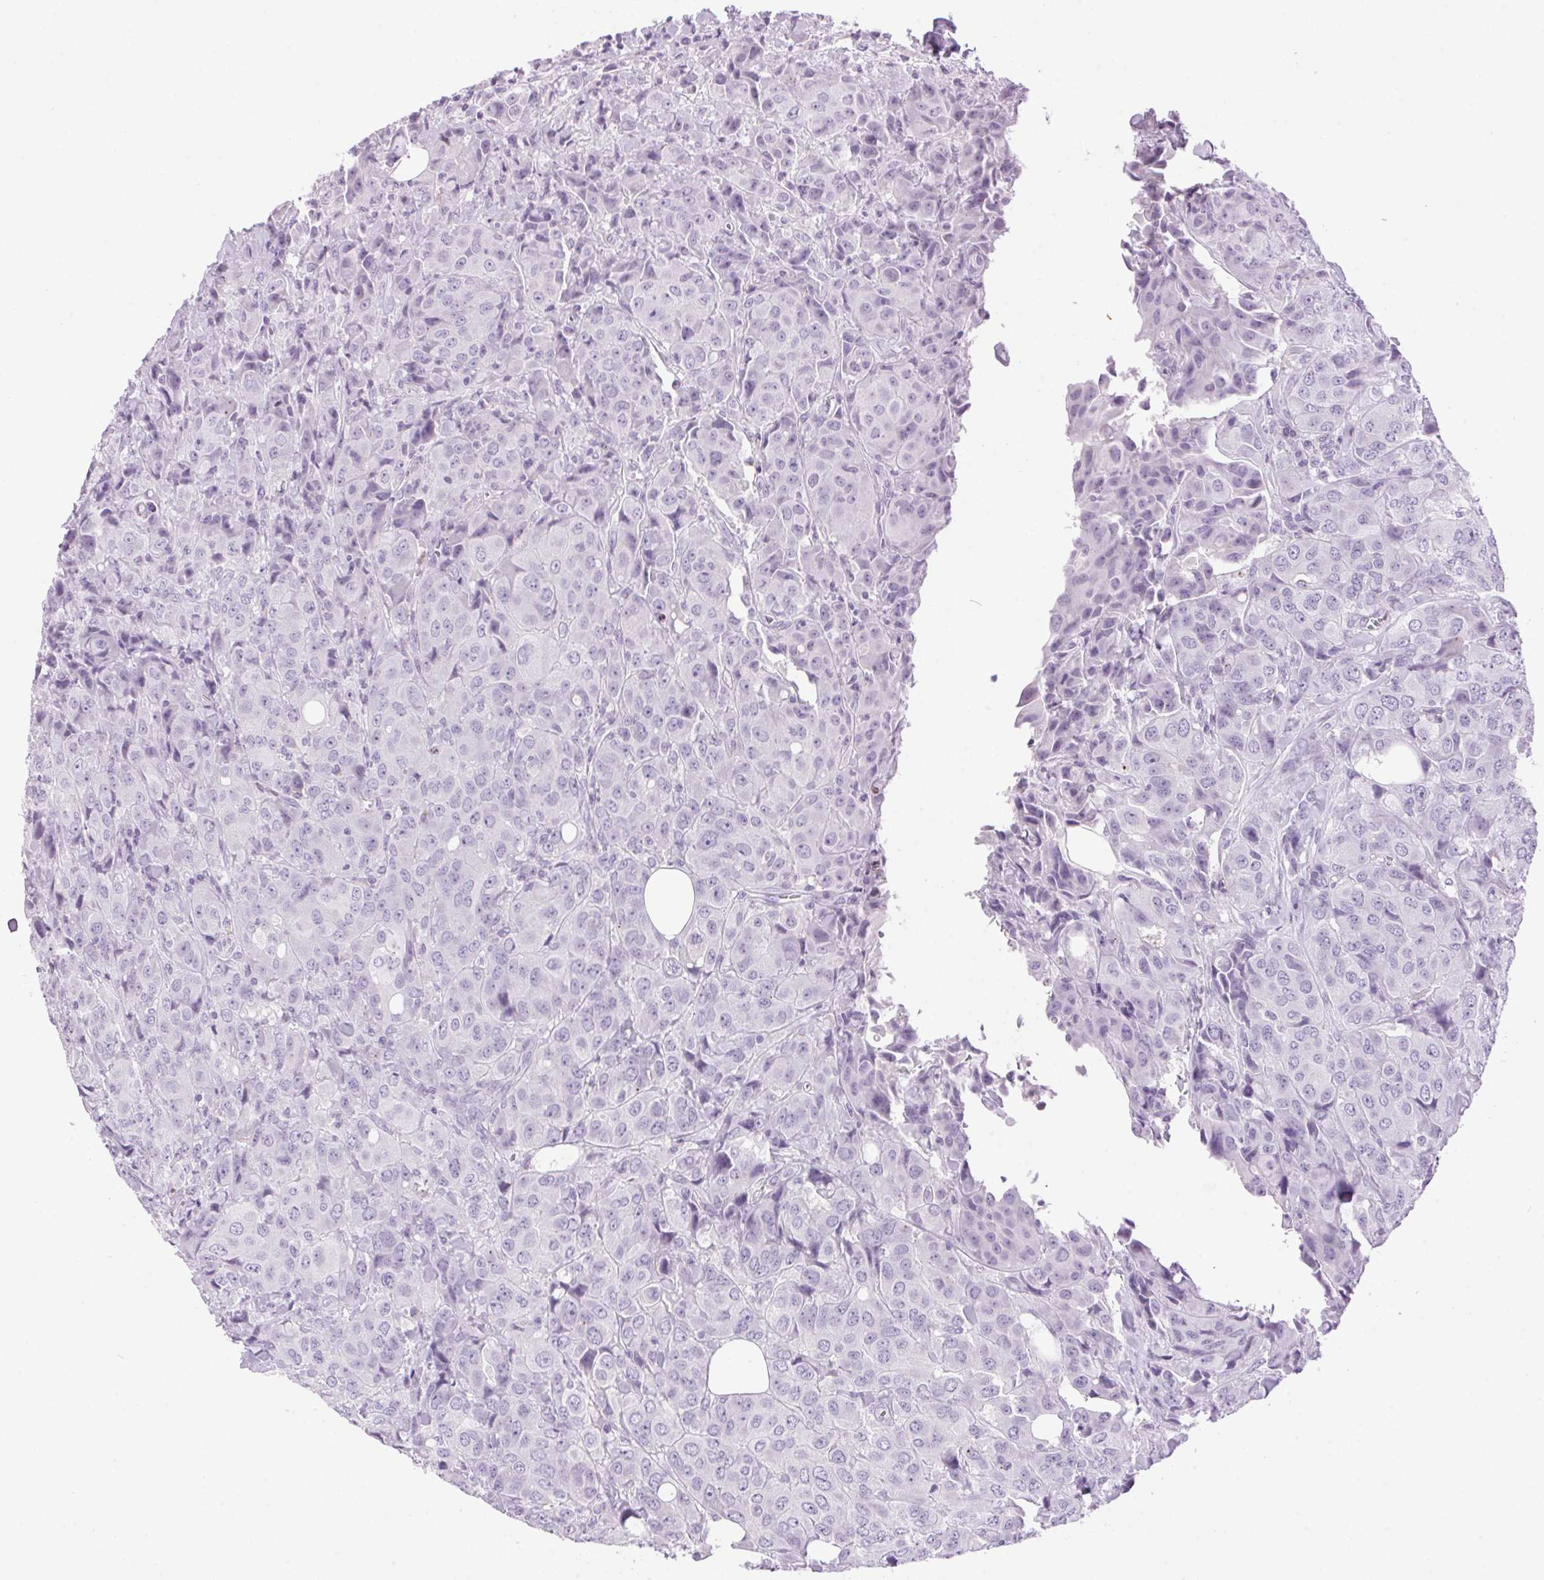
{"staining": {"intensity": "negative", "quantity": "none", "location": "none"}, "tissue": "breast cancer", "cell_type": "Tumor cells", "image_type": "cancer", "snomed": [{"axis": "morphology", "description": "Duct carcinoma"}, {"axis": "topography", "description": "Breast"}], "caption": "This photomicrograph is of breast cancer stained with immunohistochemistry (IHC) to label a protein in brown with the nuclei are counter-stained blue. There is no staining in tumor cells. (Brightfield microscopy of DAB (3,3'-diaminobenzidine) IHC at high magnification).", "gene": "TMEM88B", "patient": {"sex": "female", "age": 43}}